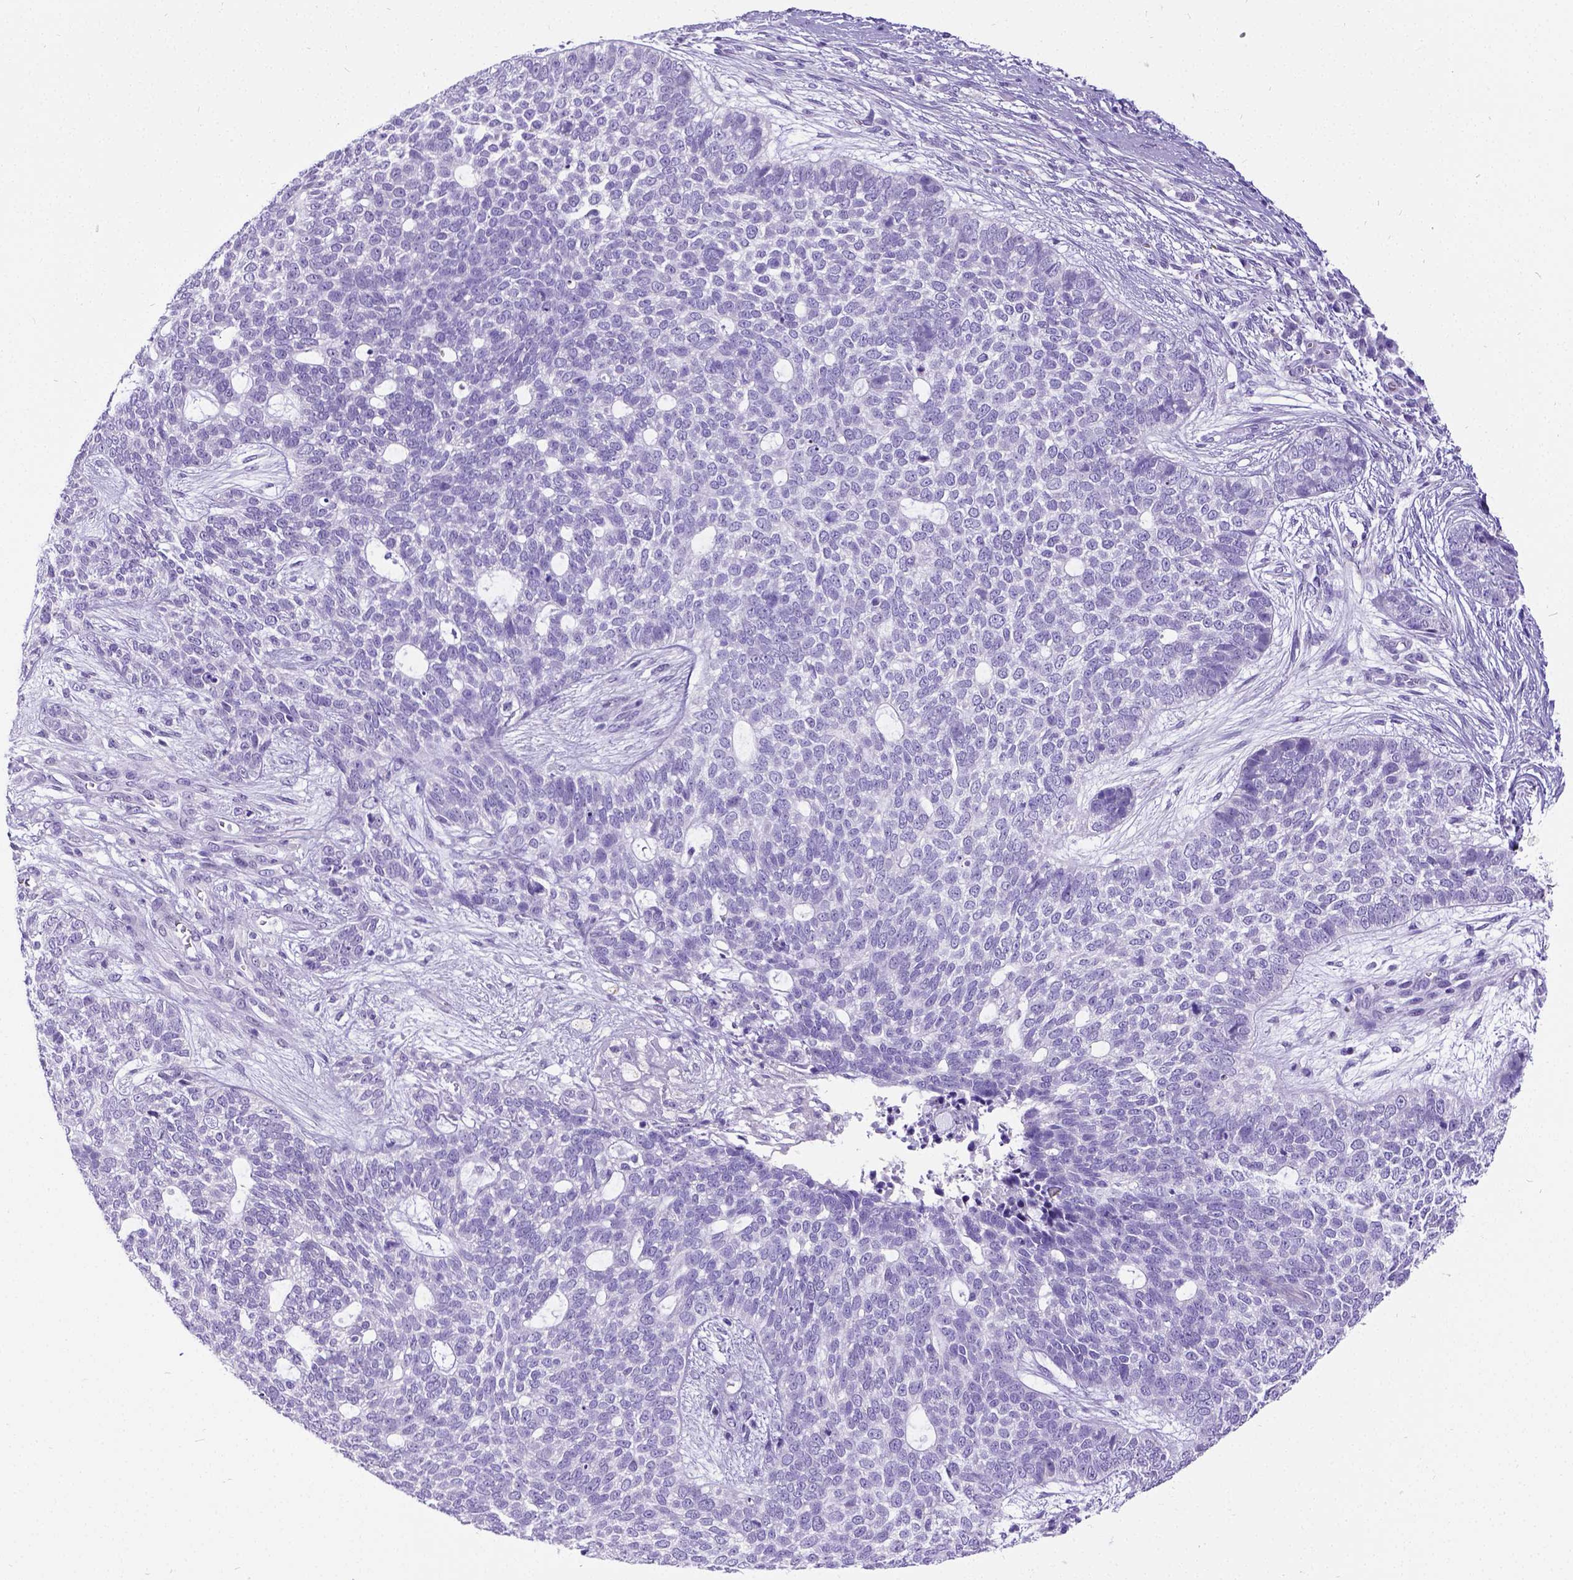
{"staining": {"intensity": "negative", "quantity": "none", "location": "none"}, "tissue": "skin cancer", "cell_type": "Tumor cells", "image_type": "cancer", "snomed": [{"axis": "morphology", "description": "Basal cell carcinoma"}, {"axis": "topography", "description": "Skin"}], "caption": "Immunohistochemical staining of human skin basal cell carcinoma shows no significant expression in tumor cells.", "gene": "SATB2", "patient": {"sex": "female", "age": 69}}